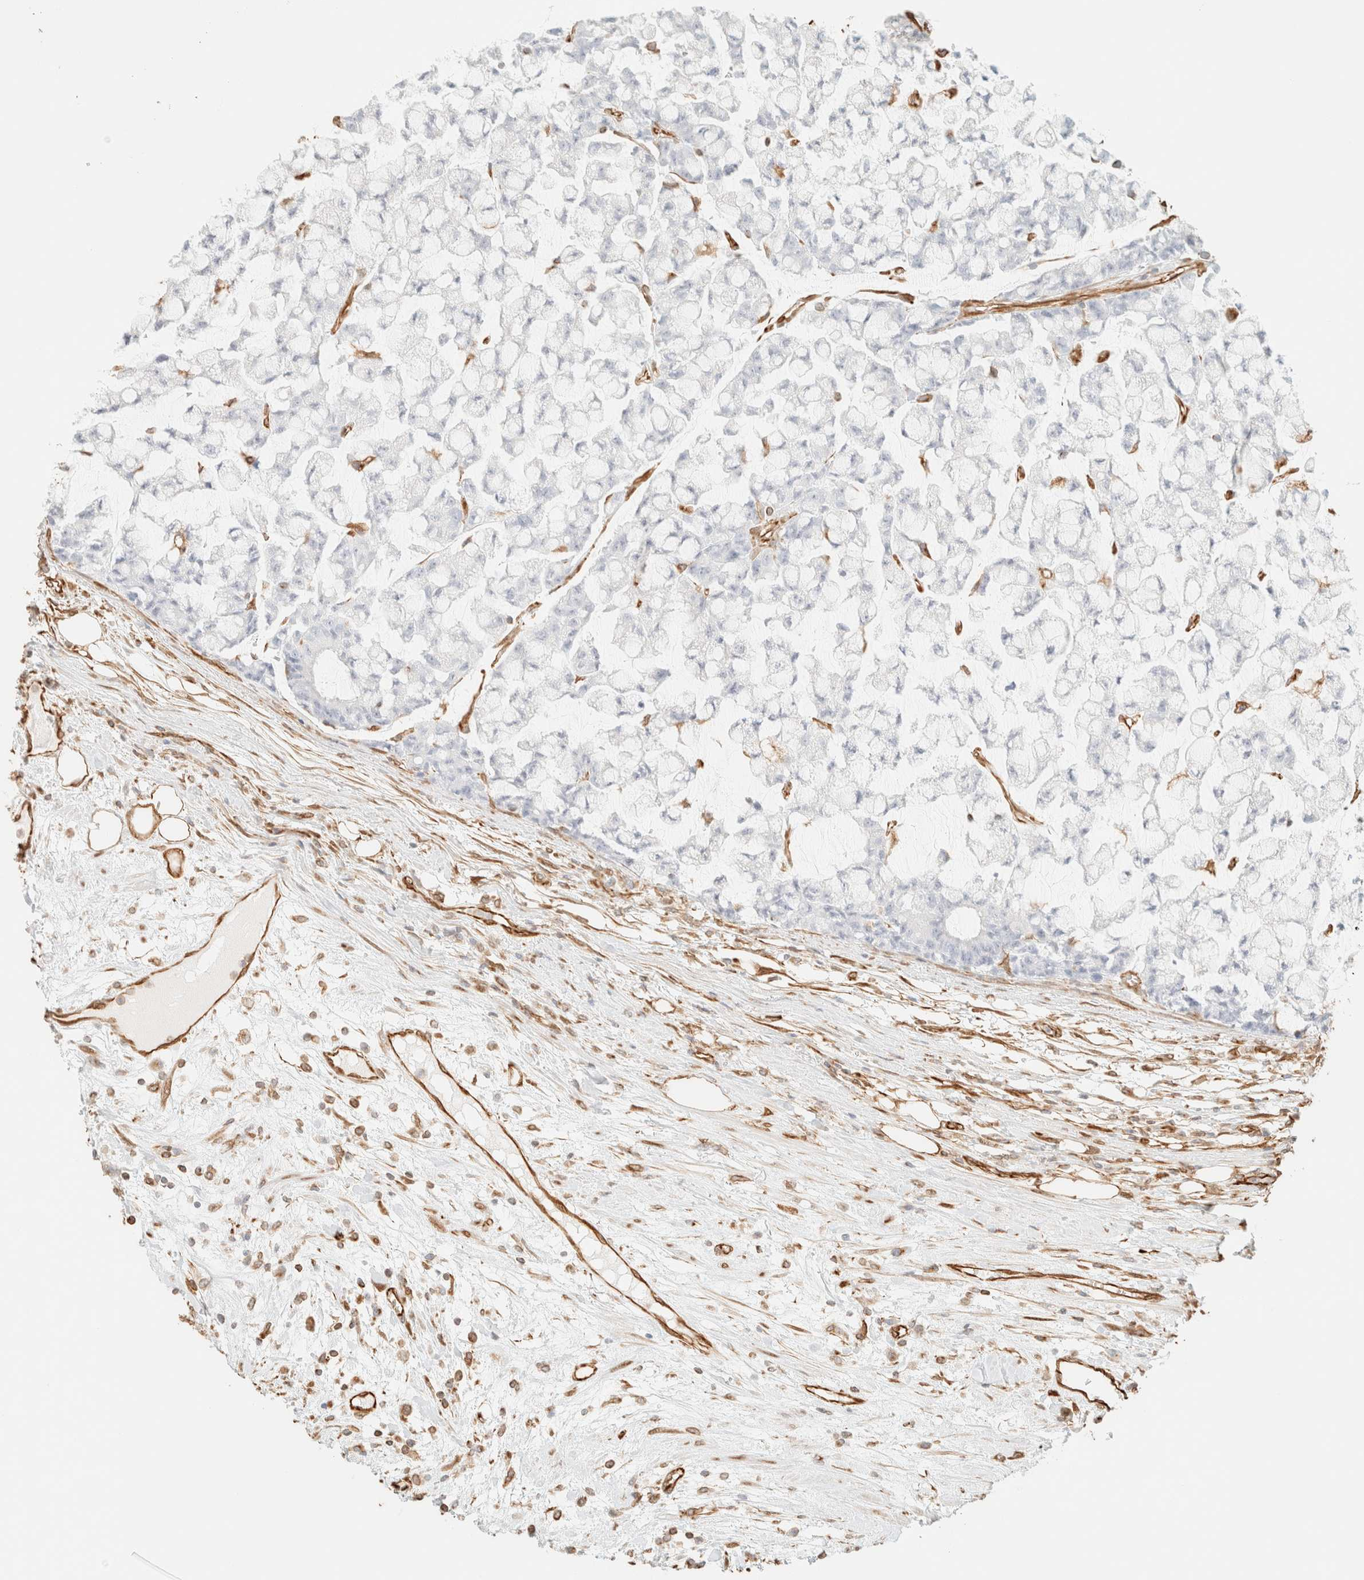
{"staining": {"intensity": "negative", "quantity": "none", "location": "none"}, "tissue": "colorectal cancer", "cell_type": "Tumor cells", "image_type": "cancer", "snomed": [{"axis": "morphology", "description": "Adenocarcinoma, NOS"}, {"axis": "topography", "description": "Colon"}], "caption": "IHC image of neoplastic tissue: colorectal cancer (adenocarcinoma) stained with DAB (3,3'-diaminobenzidine) reveals no significant protein positivity in tumor cells.", "gene": "ZSCAN18", "patient": {"sex": "female", "age": 84}}